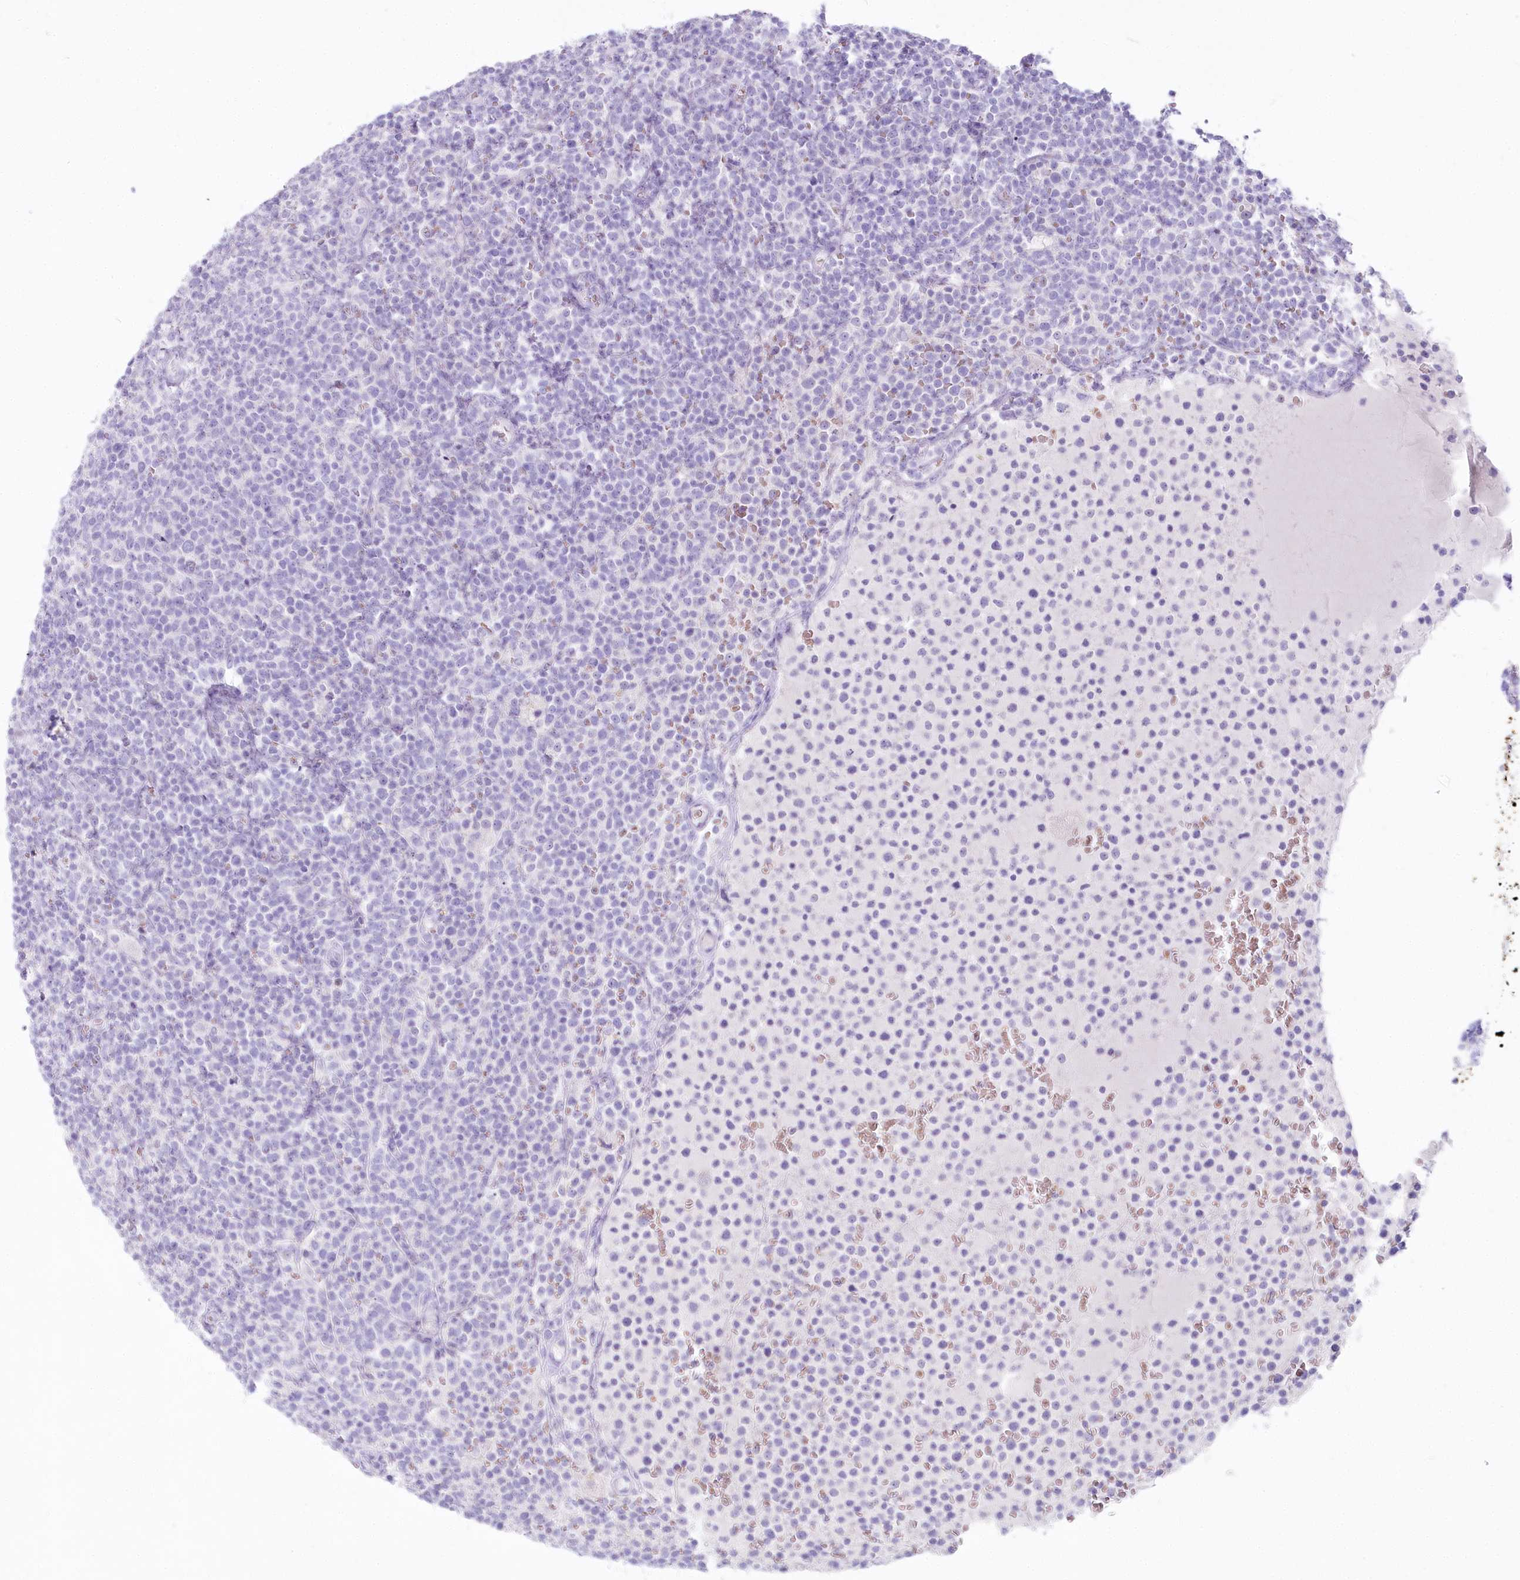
{"staining": {"intensity": "negative", "quantity": "none", "location": "none"}, "tissue": "lymphoma", "cell_type": "Tumor cells", "image_type": "cancer", "snomed": [{"axis": "morphology", "description": "Malignant lymphoma, non-Hodgkin's type, High grade"}, {"axis": "topography", "description": "Lymph node"}], "caption": "An immunohistochemistry image of lymphoma is shown. There is no staining in tumor cells of lymphoma.", "gene": "IFIT5", "patient": {"sex": "male", "age": 61}}